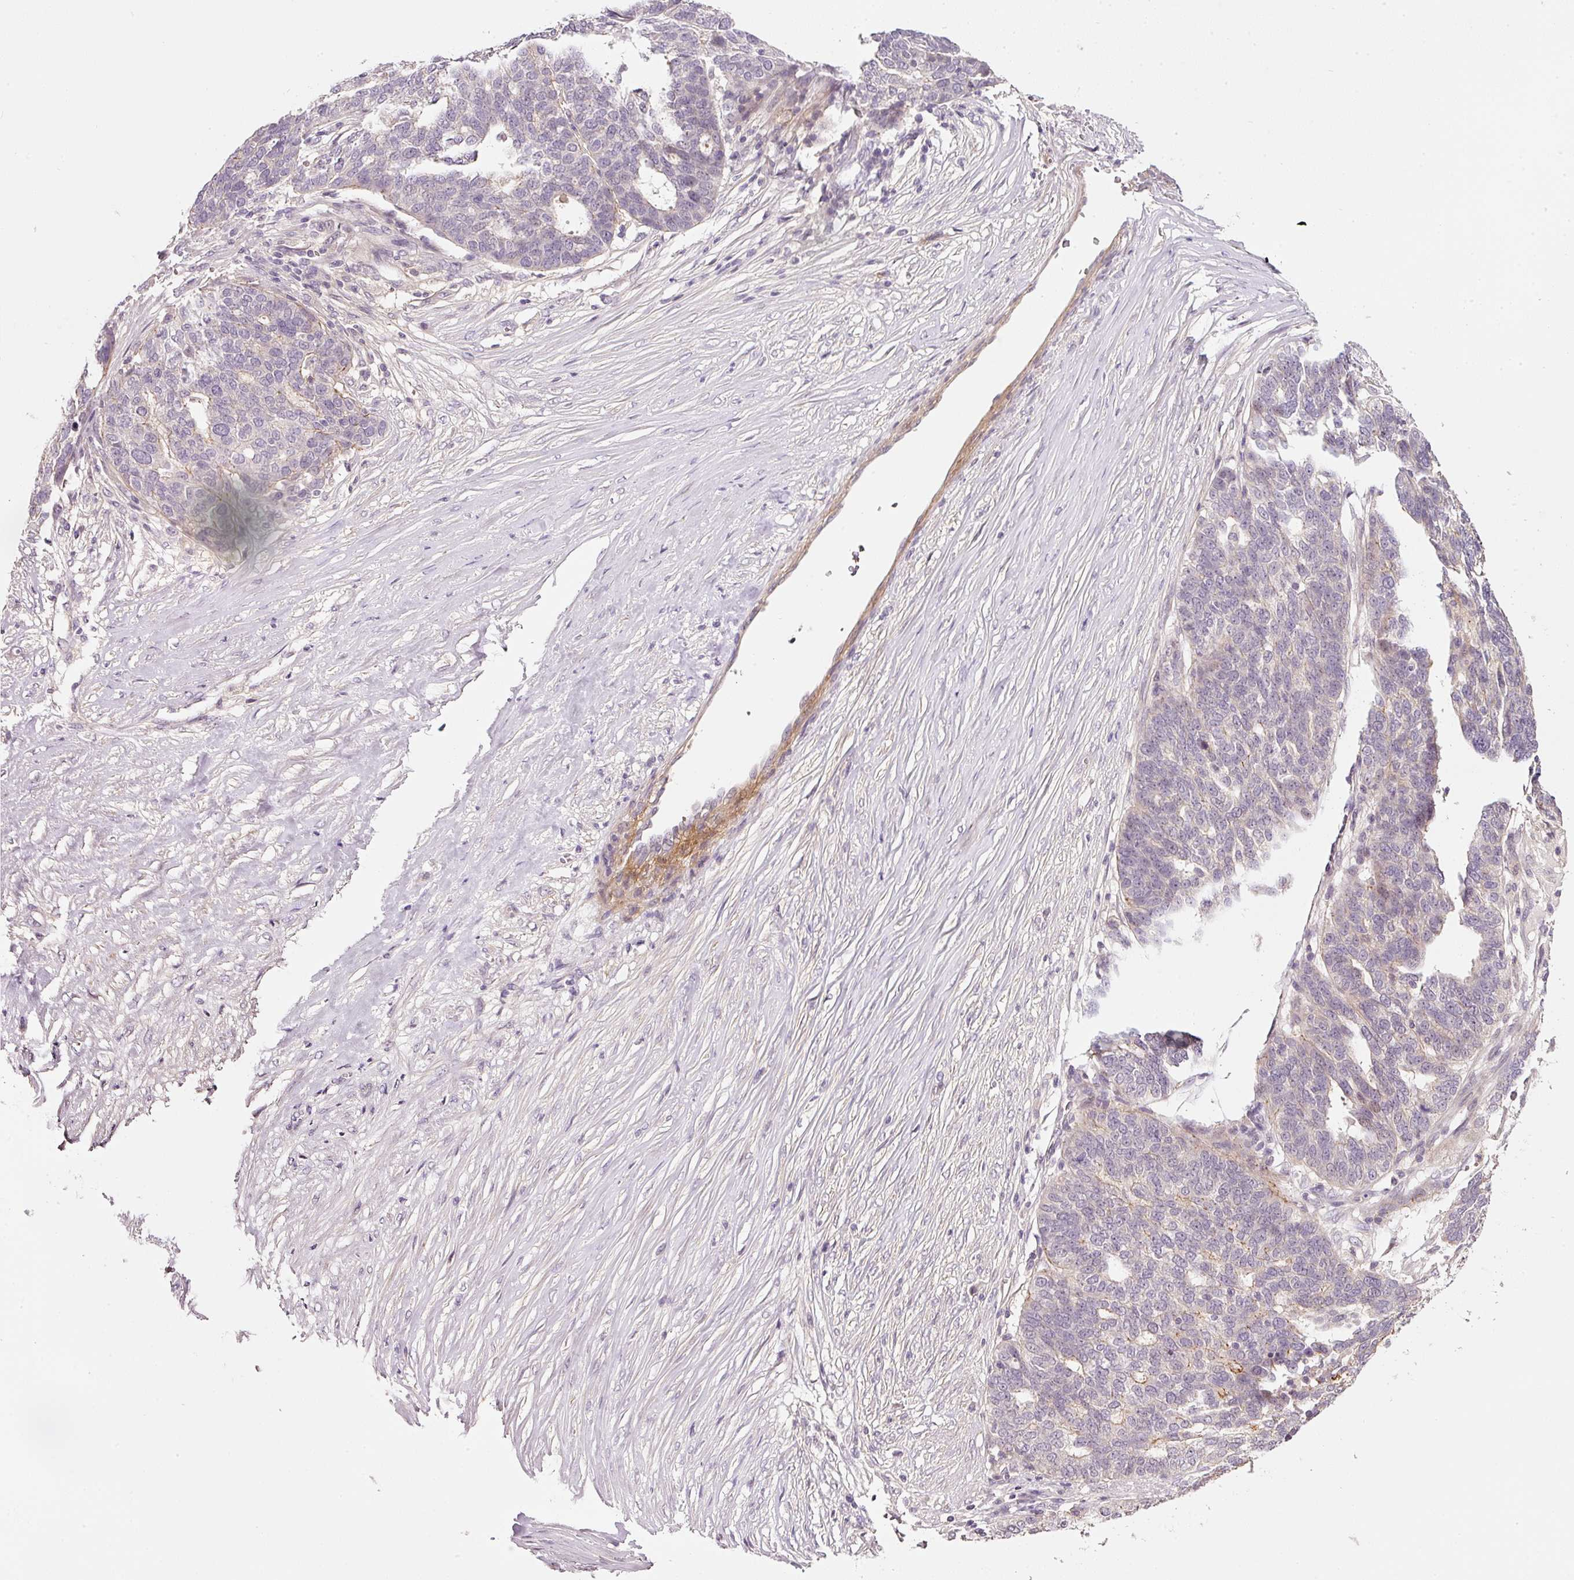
{"staining": {"intensity": "negative", "quantity": "none", "location": "none"}, "tissue": "ovarian cancer", "cell_type": "Tumor cells", "image_type": "cancer", "snomed": [{"axis": "morphology", "description": "Cystadenocarcinoma, serous, NOS"}, {"axis": "topography", "description": "Ovary"}], "caption": "Immunohistochemistry of ovarian serous cystadenocarcinoma reveals no staining in tumor cells.", "gene": "TIRAP", "patient": {"sex": "female", "age": 59}}